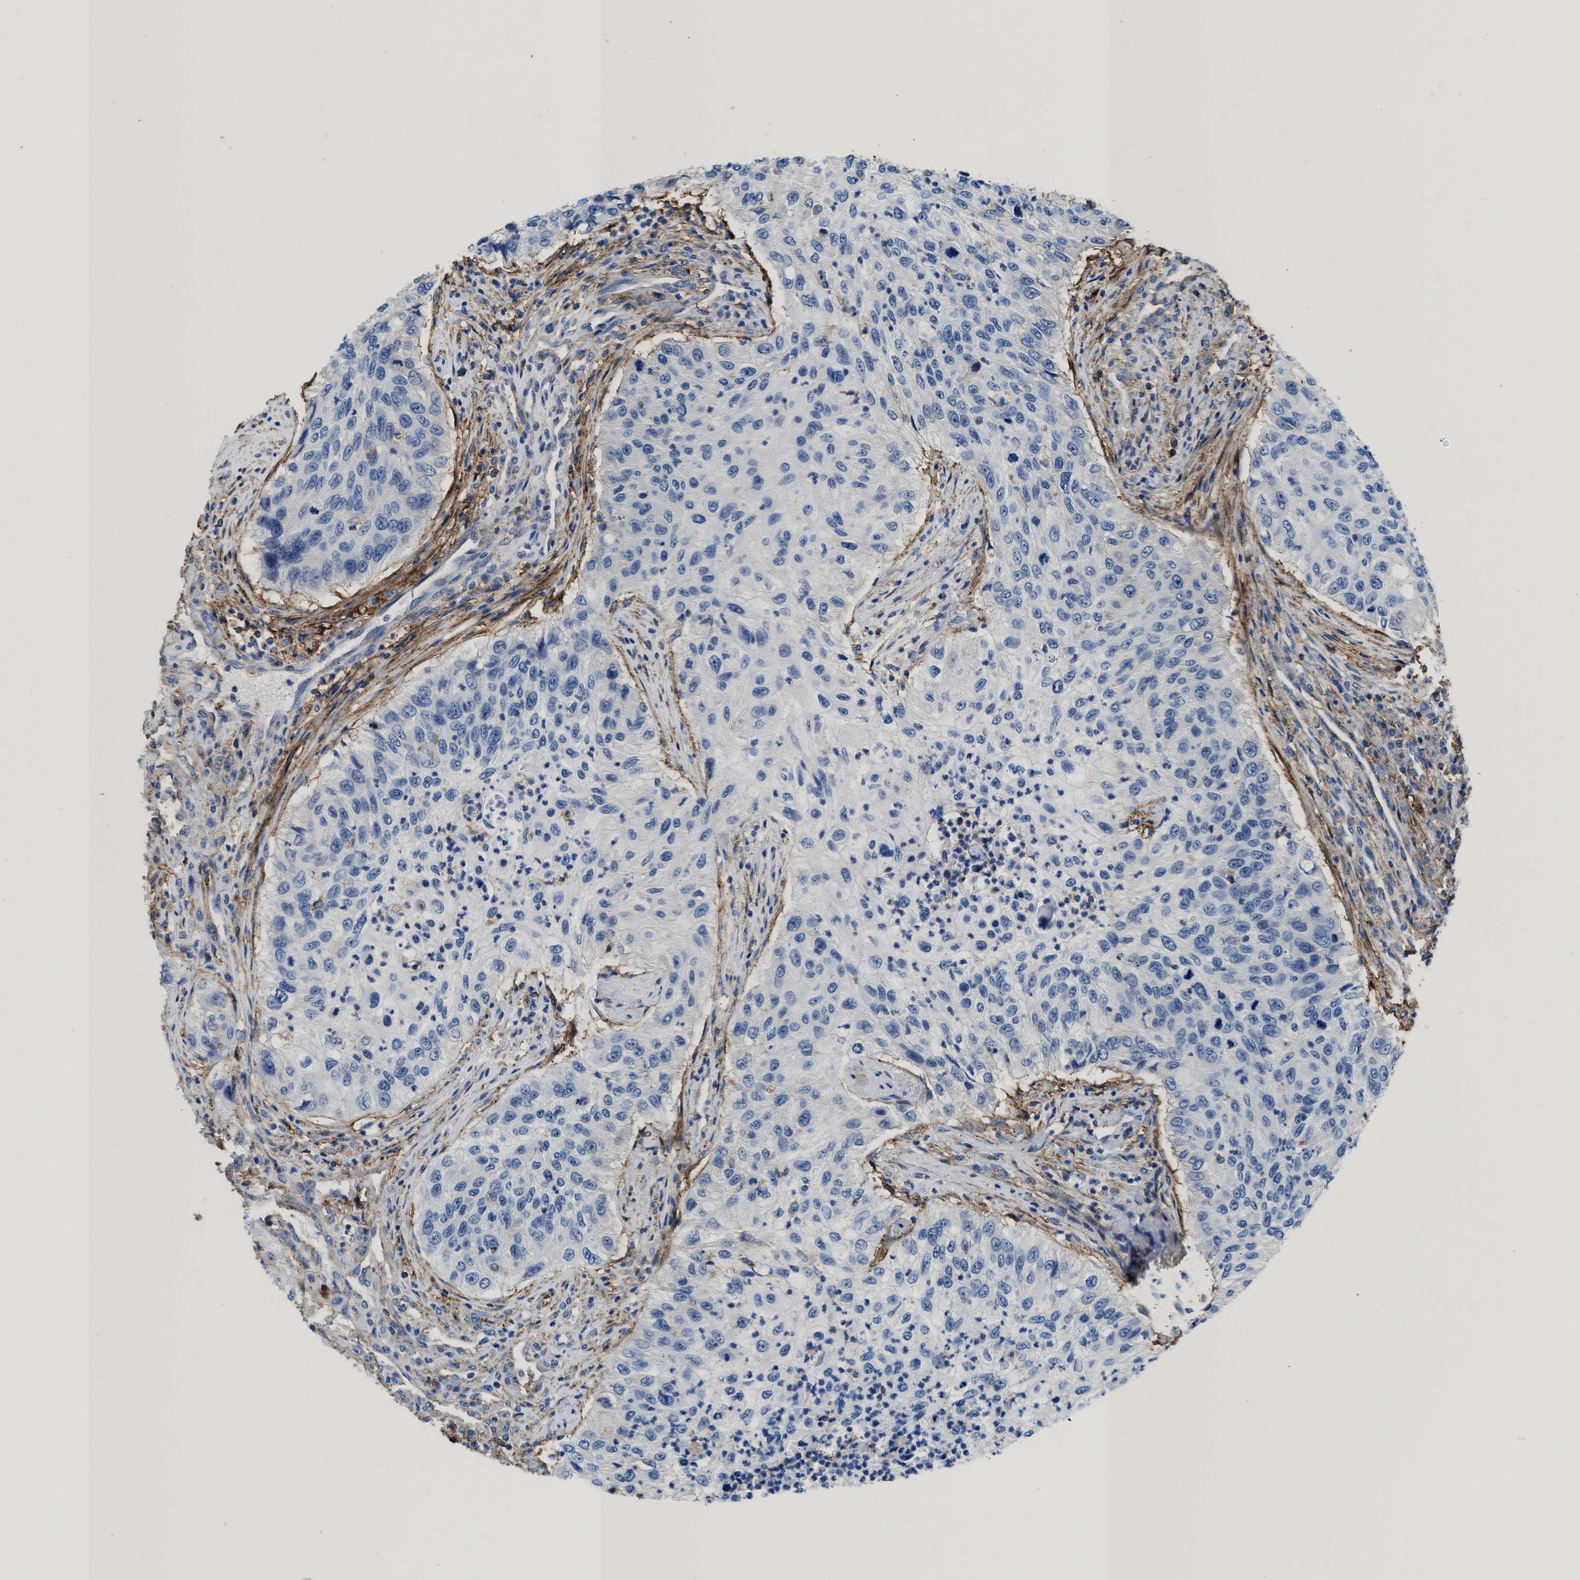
{"staining": {"intensity": "negative", "quantity": "none", "location": "none"}, "tissue": "urothelial cancer", "cell_type": "Tumor cells", "image_type": "cancer", "snomed": [{"axis": "morphology", "description": "Urothelial carcinoma, High grade"}, {"axis": "topography", "description": "Urinary bladder"}], "caption": "The immunohistochemistry histopathology image has no significant staining in tumor cells of urothelial cancer tissue.", "gene": "KCNQ4", "patient": {"sex": "female", "age": 60}}